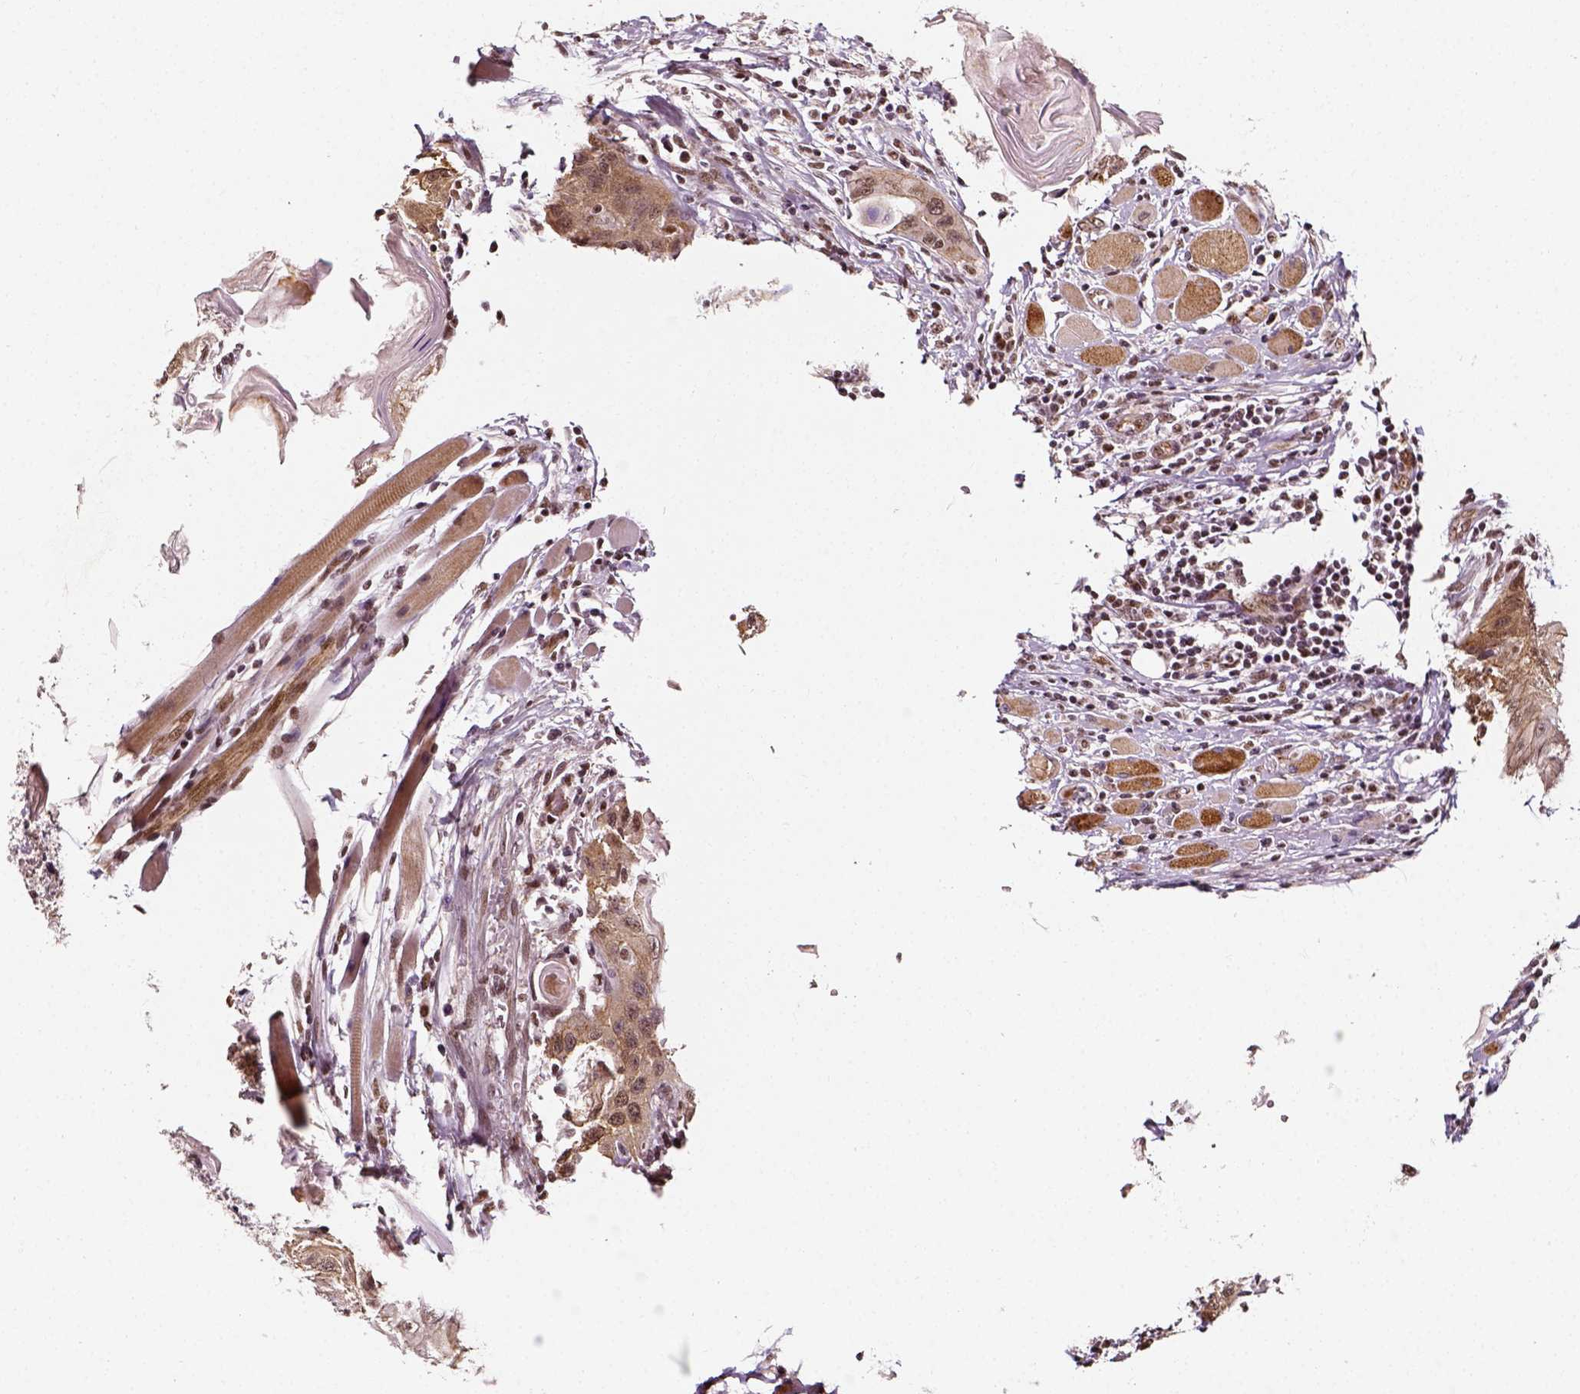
{"staining": {"intensity": "weak", "quantity": ">75%", "location": "cytoplasmic/membranous,nuclear"}, "tissue": "head and neck cancer", "cell_type": "Tumor cells", "image_type": "cancer", "snomed": [{"axis": "morphology", "description": "Squamous cell carcinoma, NOS"}, {"axis": "topography", "description": "Oral tissue"}, {"axis": "topography", "description": "Head-Neck"}], "caption": "Immunohistochemical staining of head and neck squamous cell carcinoma displays low levels of weak cytoplasmic/membranous and nuclear expression in approximately >75% of tumor cells.", "gene": "NACC1", "patient": {"sex": "male", "age": 58}}